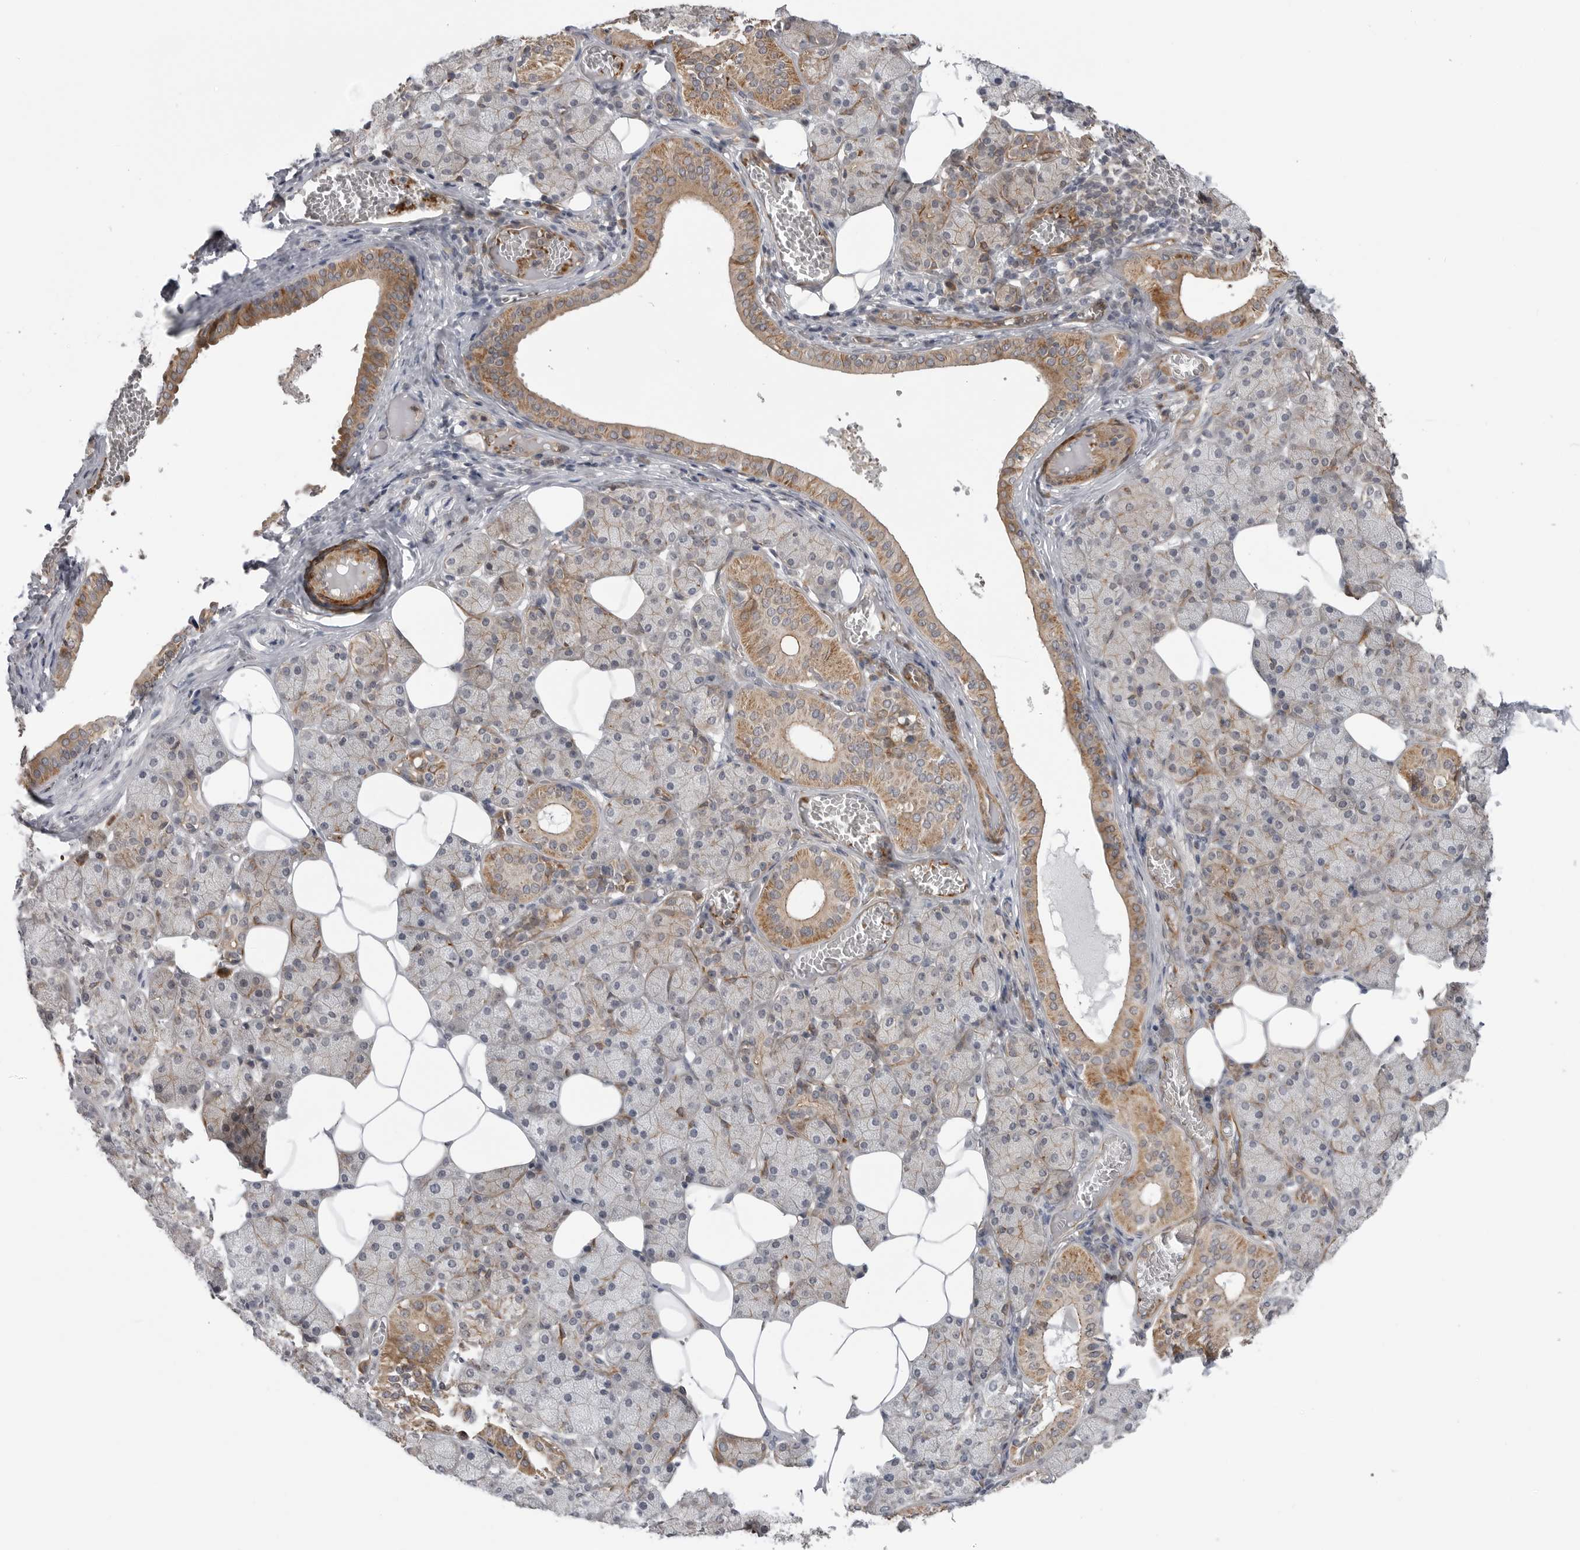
{"staining": {"intensity": "moderate", "quantity": "25%-75%", "location": "cytoplasmic/membranous"}, "tissue": "salivary gland", "cell_type": "Glandular cells", "image_type": "normal", "snomed": [{"axis": "morphology", "description": "Normal tissue, NOS"}, {"axis": "topography", "description": "Salivary gland"}], "caption": "Glandular cells exhibit medium levels of moderate cytoplasmic/membranous staining in about 25%-75% of cells in benign salivary gland. The protein of interest is shown in brown color, while the nuclei are stained blue.", "gene": "SCP2", "patient": {"sex": "female", "age": 33}}